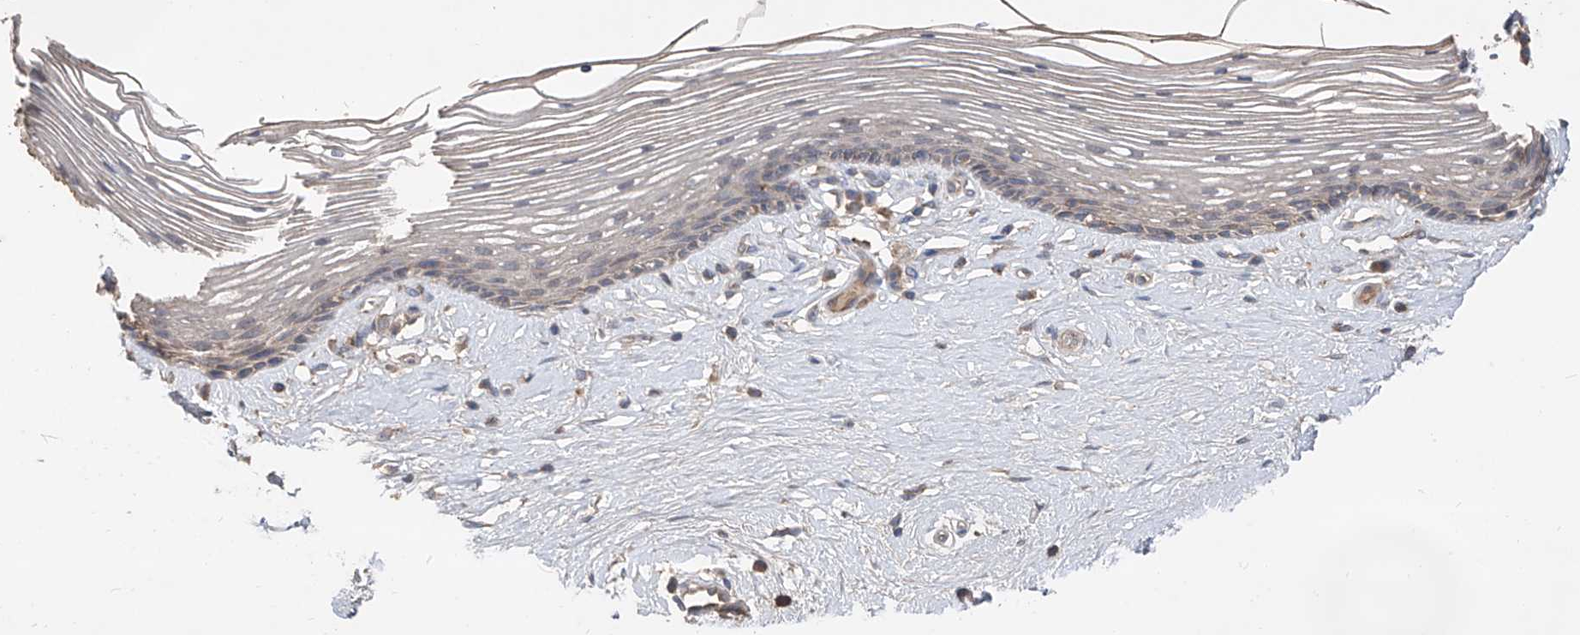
{"staining": {"intensity": "weak", "quantity": "25%-75%", "location": "cytoplasmic/membranous"}, "tissue": "vagina", "cell_type": "Squamous epithelial cells", "image_type": "normal", "snomed": [{"axis": "morphology", "description": "Normal tissue, NOS"}, {"axis": "topography", "description": "Vagina"}], "caption": "IHC of normal vagina exhibits low levels of weak cytoplasmic/membranous expression in about 25%-75% of squamous epithelial cells. The staining was performed using DAB (3,3'-diaminobenzidine), with brown indicating positive protein expression. Nuclei are stained blue with hematoxylin.", "gene": "EDN1", "patient": {"sex": "female", "age": 46}}